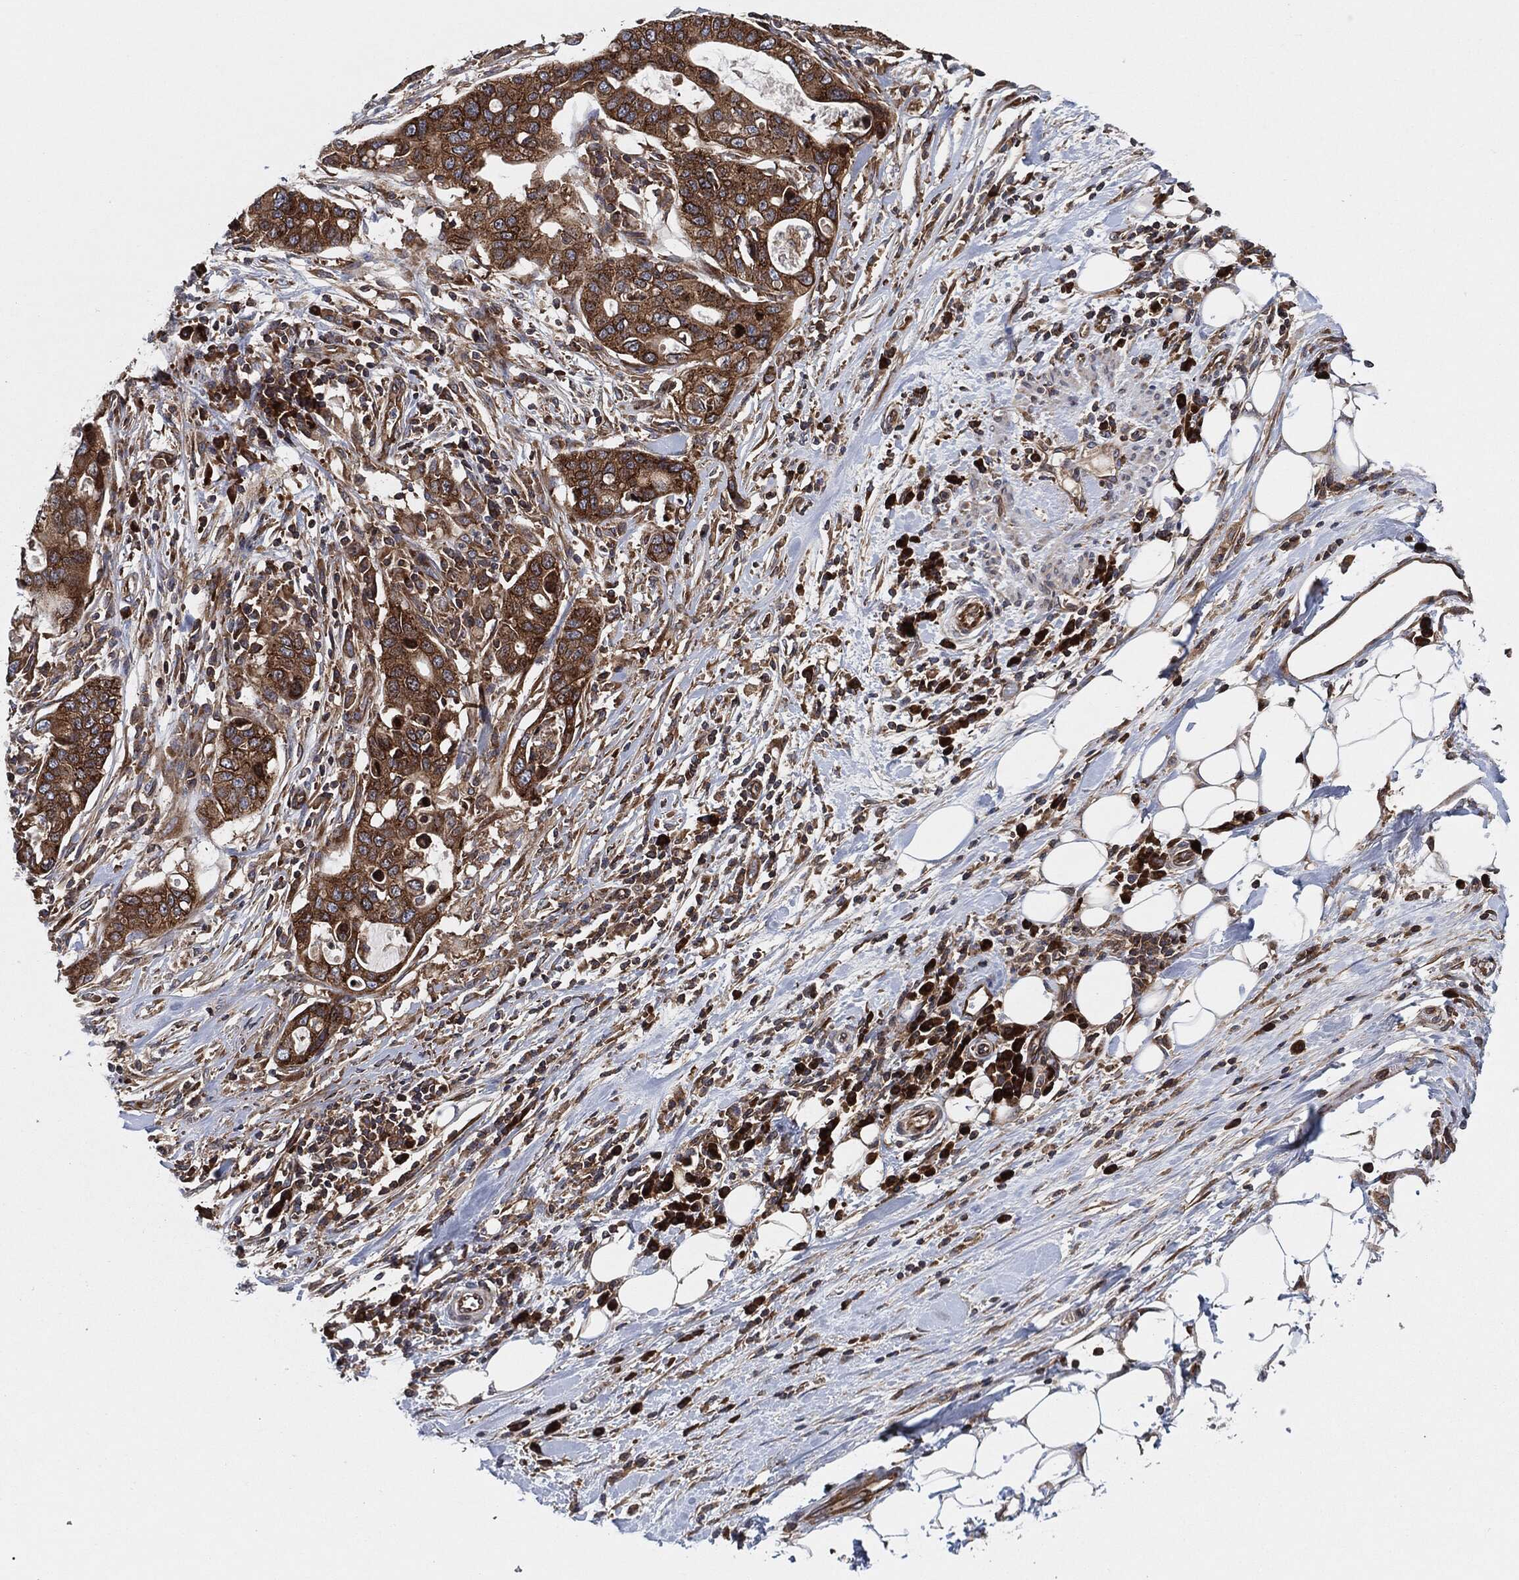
{"staining": {"intensity": "strong", "quantity": ">75%", "location": "cytoplasmic/membranous"}, "tissue": "stomach cancer", "cell_type": "Tumor cells", "image_type": "cancer", "snomed": [{"axis": "morphology", "description": "Adenocarcinoma, NOS"}, {"axis": "topography", "description": "Stomach"}], "caption": "The image displays immunohistochemical staining of stomach cancer (adenocarcinoma). There is strong cytoplasmic/membranous expression is identified in about >75% of tumor cells. The staining is performed using DAB (3,3'-diaminobenzidine) brown chromogen to label protein expression. The nuclei are counter-stained blue using hematoxylin.", "gene": "EIF2S2", "patient": {"sex": "male", "age": 54}}